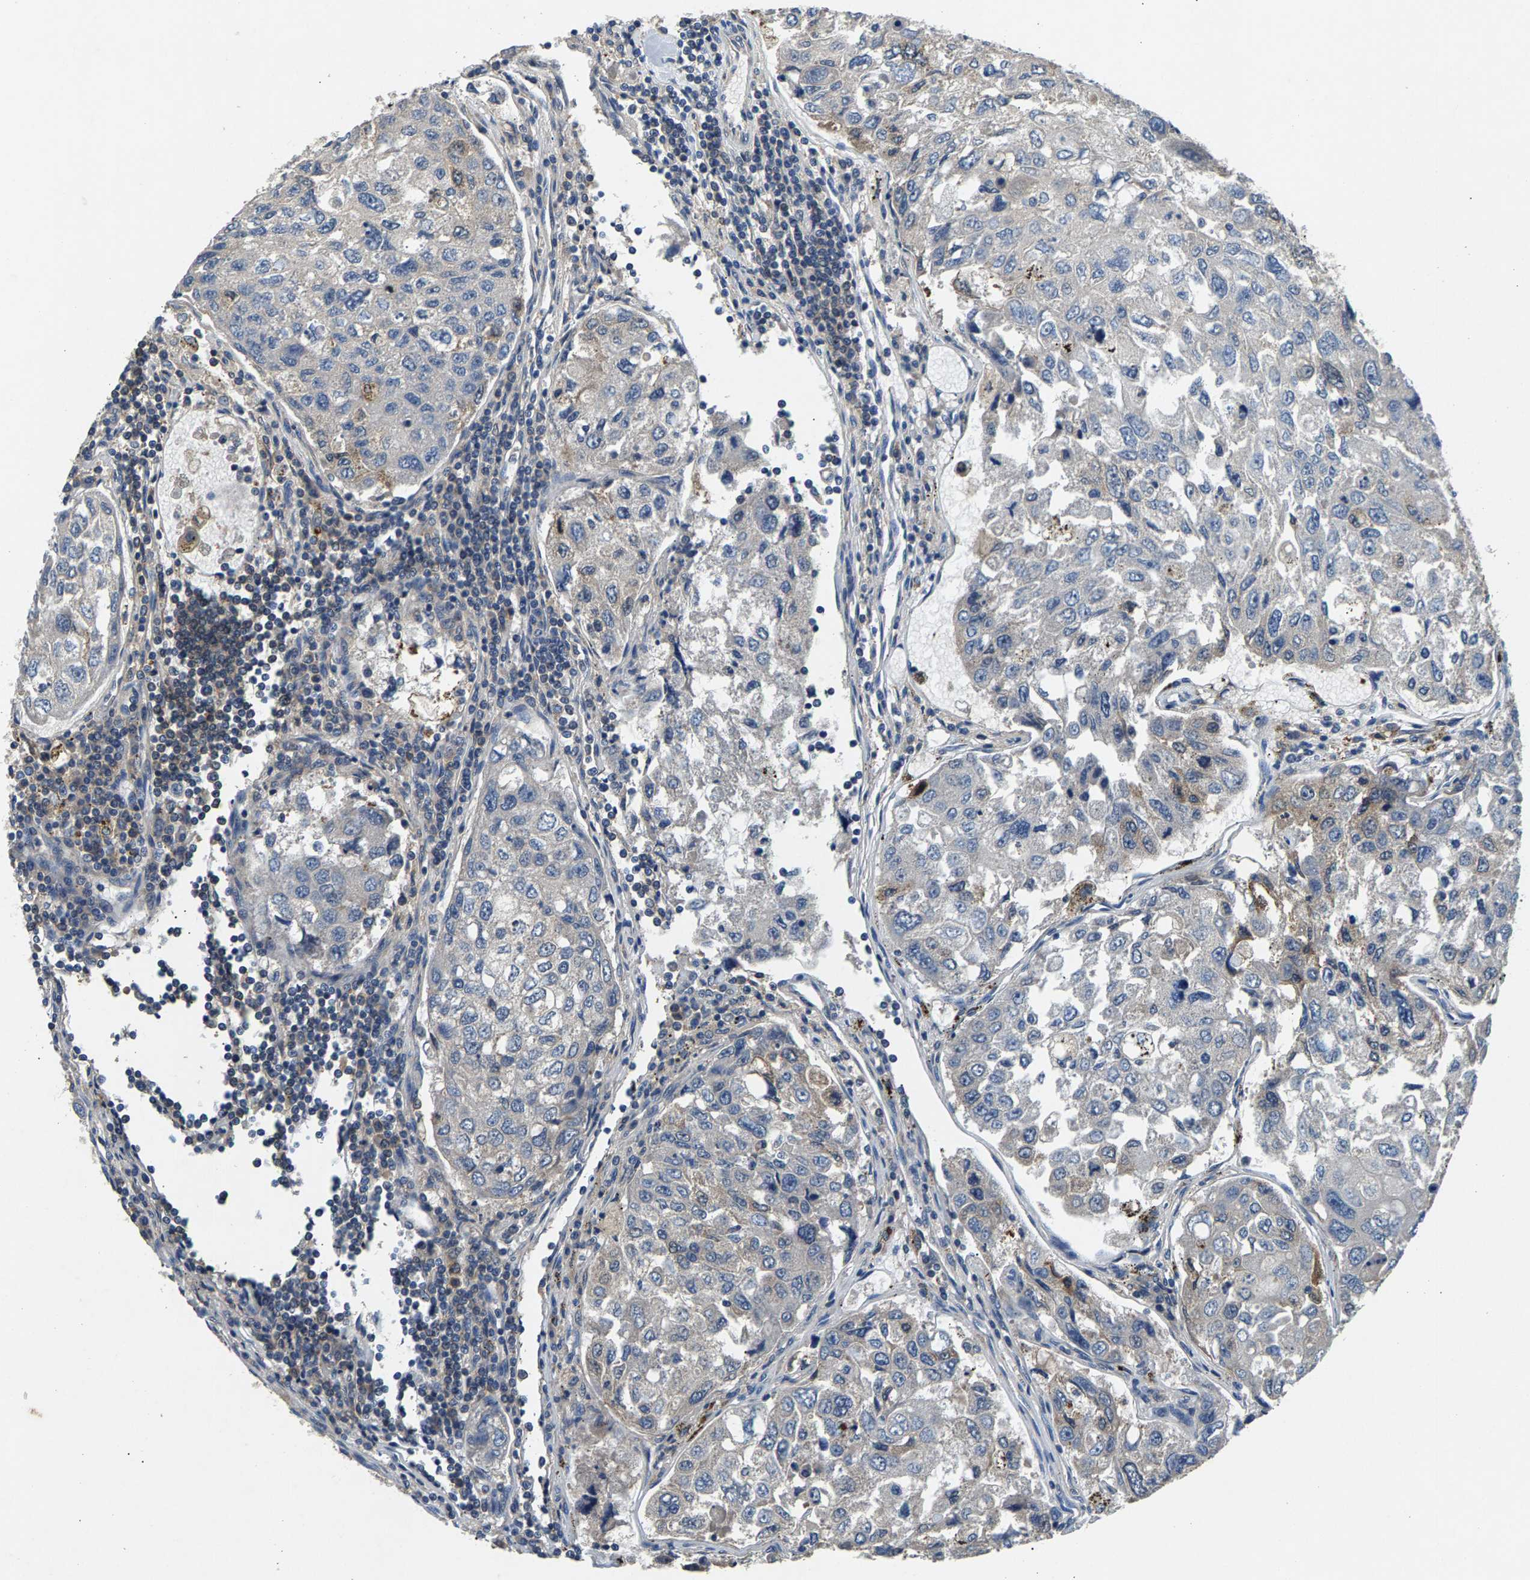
{"staining": {"intensity": "moderate", "quantity": "<25%", "location": "cytoplasmic/membranous"}, "tissue": "urothelial cancer", "cell_type": "Tumor cells", "image_type": "cancer", "snomed": [{"axis": "morphology", "description": "Urothelial carcinoma, High grade"}, {"axis": "topography", "description": "Lymph node"}, {"axis": "topography", "description": "Urinary bladder"}], "caption": "The histopathology image shows a brown stain indicating the presence of a protein in the cytoplasmic/membranous of tumor cells in urothelial carcinoma (high-grade).", "gene": "NT5C", "patient": {"sex": "male", "age": 51}}